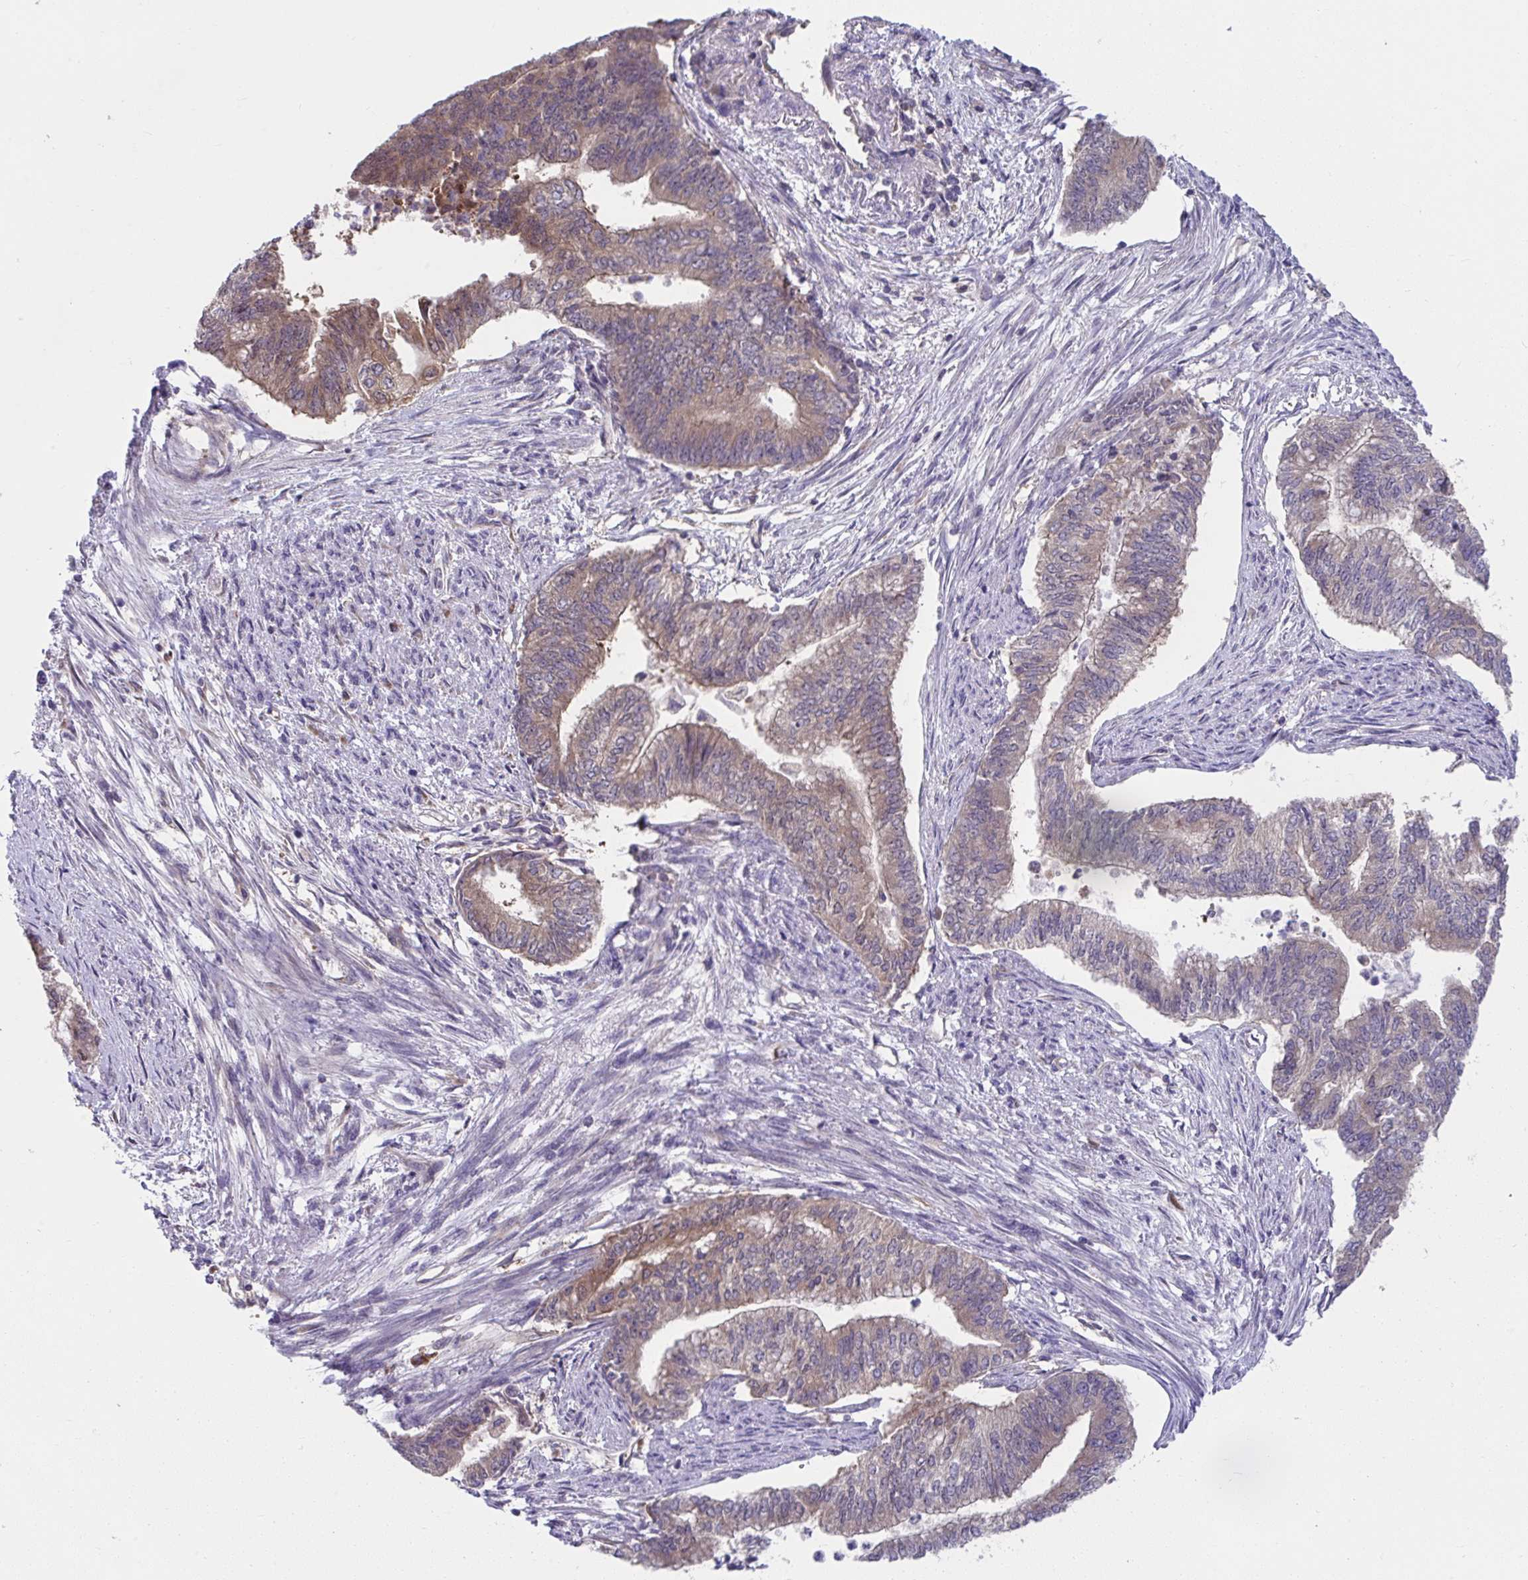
{"staining": {"intensity": "weak", "quantity": "25%-75%", "location": "cytoplasmic/membranous"}, "tissue": "endometrial cancer", "cell_type": "Tumor cells", "image_type": "cancer", "snomed": [{"axis": "morphology", "description": "Adenocarcinoma, NOS"}, {"axis": "topography", "description": "Endometrium"}], "caption": "This image exhibits IHC staining of endometrial cancer, with low weak cytoplasmic/membranous positivity in approximately 25%-75% of tumor cells.", "gene": "PCDHB7", "patient": {"sex": "female", "age": 65}}